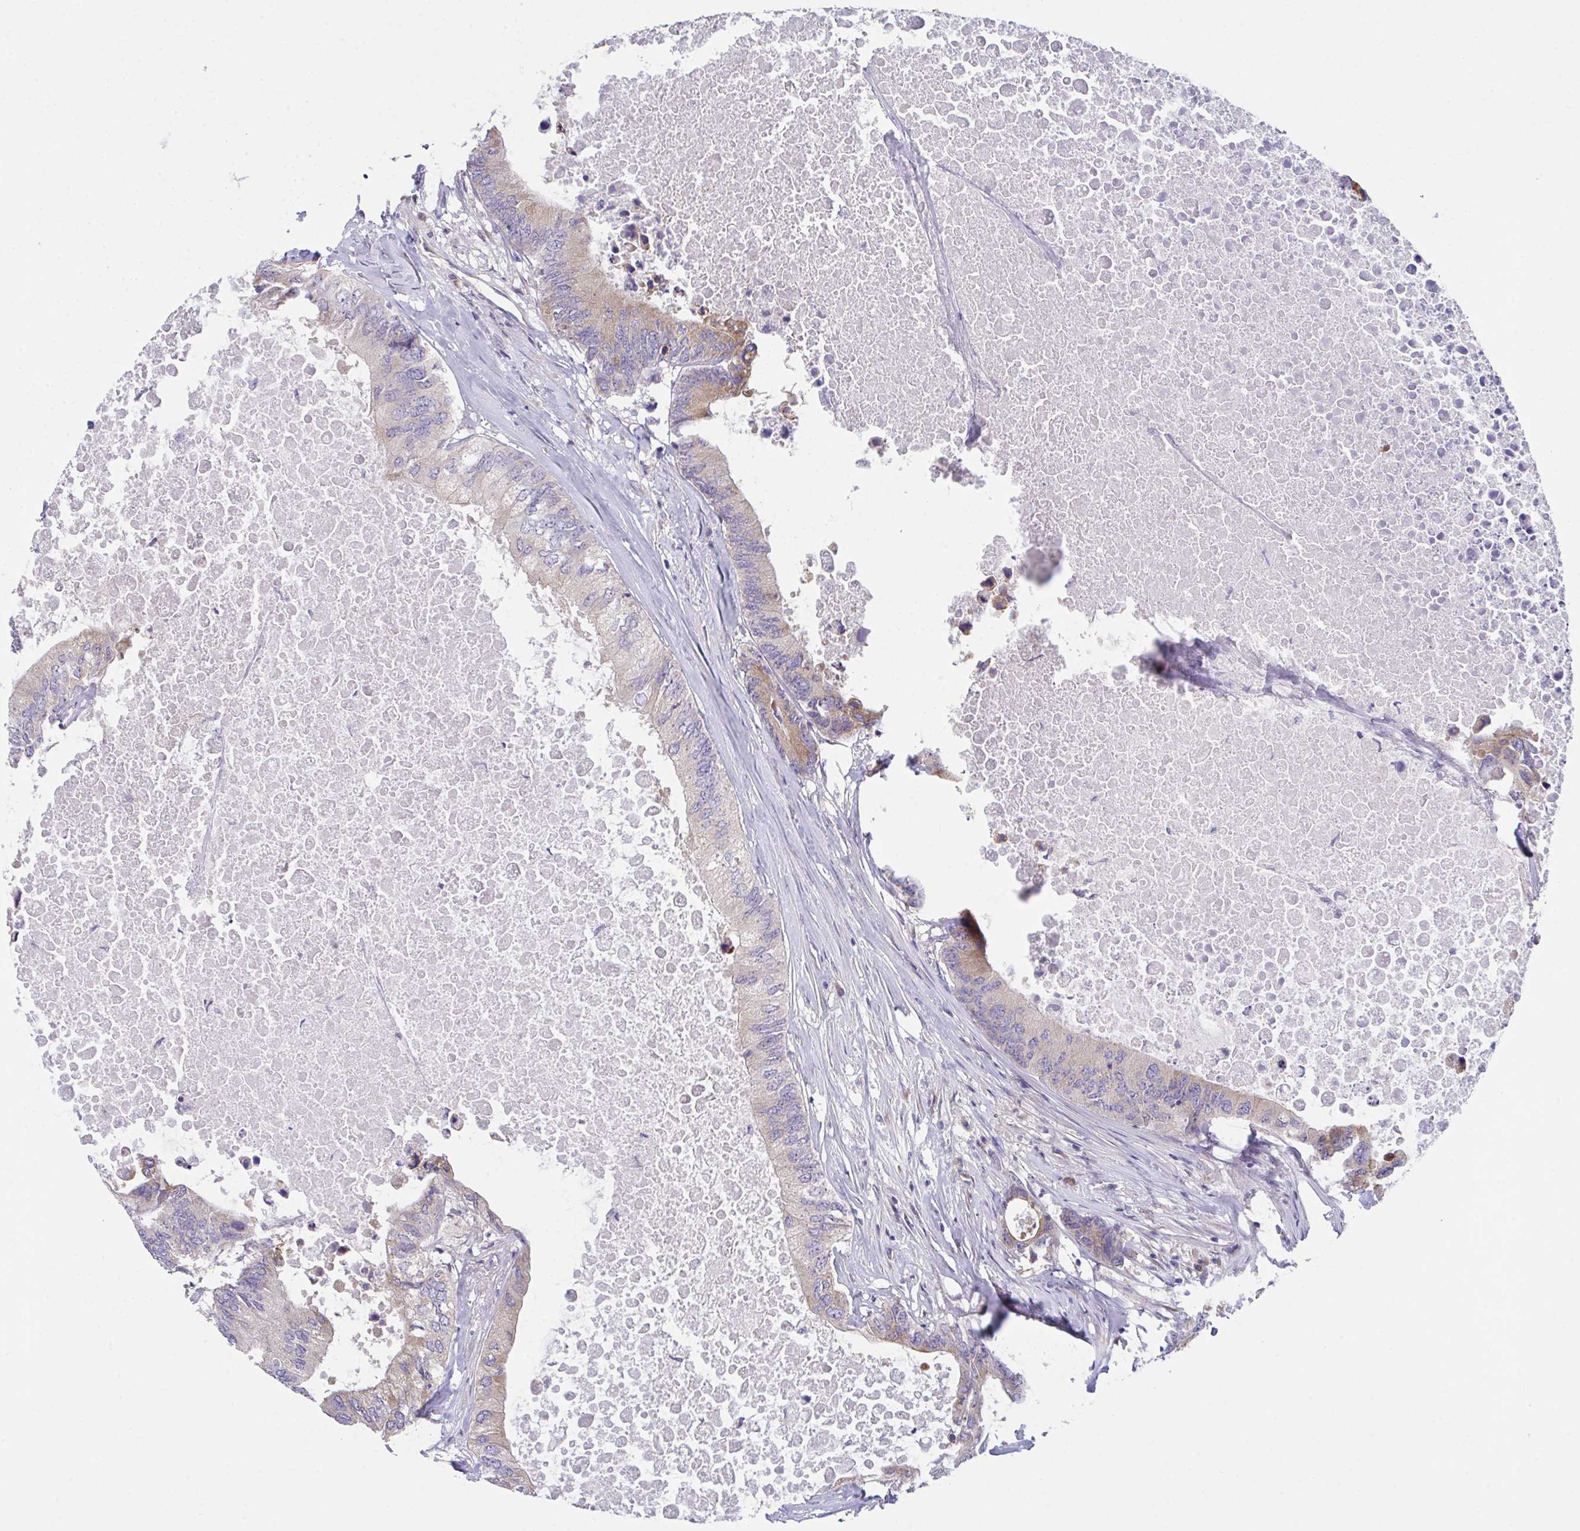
{"staining": {"intensity": "weak", "quantity": "<25%", "location": "cytoplasmic/membranous"}, "tissue": "colorectal cancer", "cell_type": "Tumor cells", "image_type": "cancer", "snomed": [{"axis": "morphology", "description": "Adenocarcinoma, NOS"}, {"axis": "topography", "description": "Colon"}], "caption": "A high-resolution photomicrograph shows immunohistochemistry staining of colorectal cancer, which reveals no significant expression in tumor cells. (DAB (3,3'-diaminobenzidine) immunohistochemistry with hematoxylin counter stain).", "gene": "MIA3", "patient": {"sex": "male", "age": 71}}